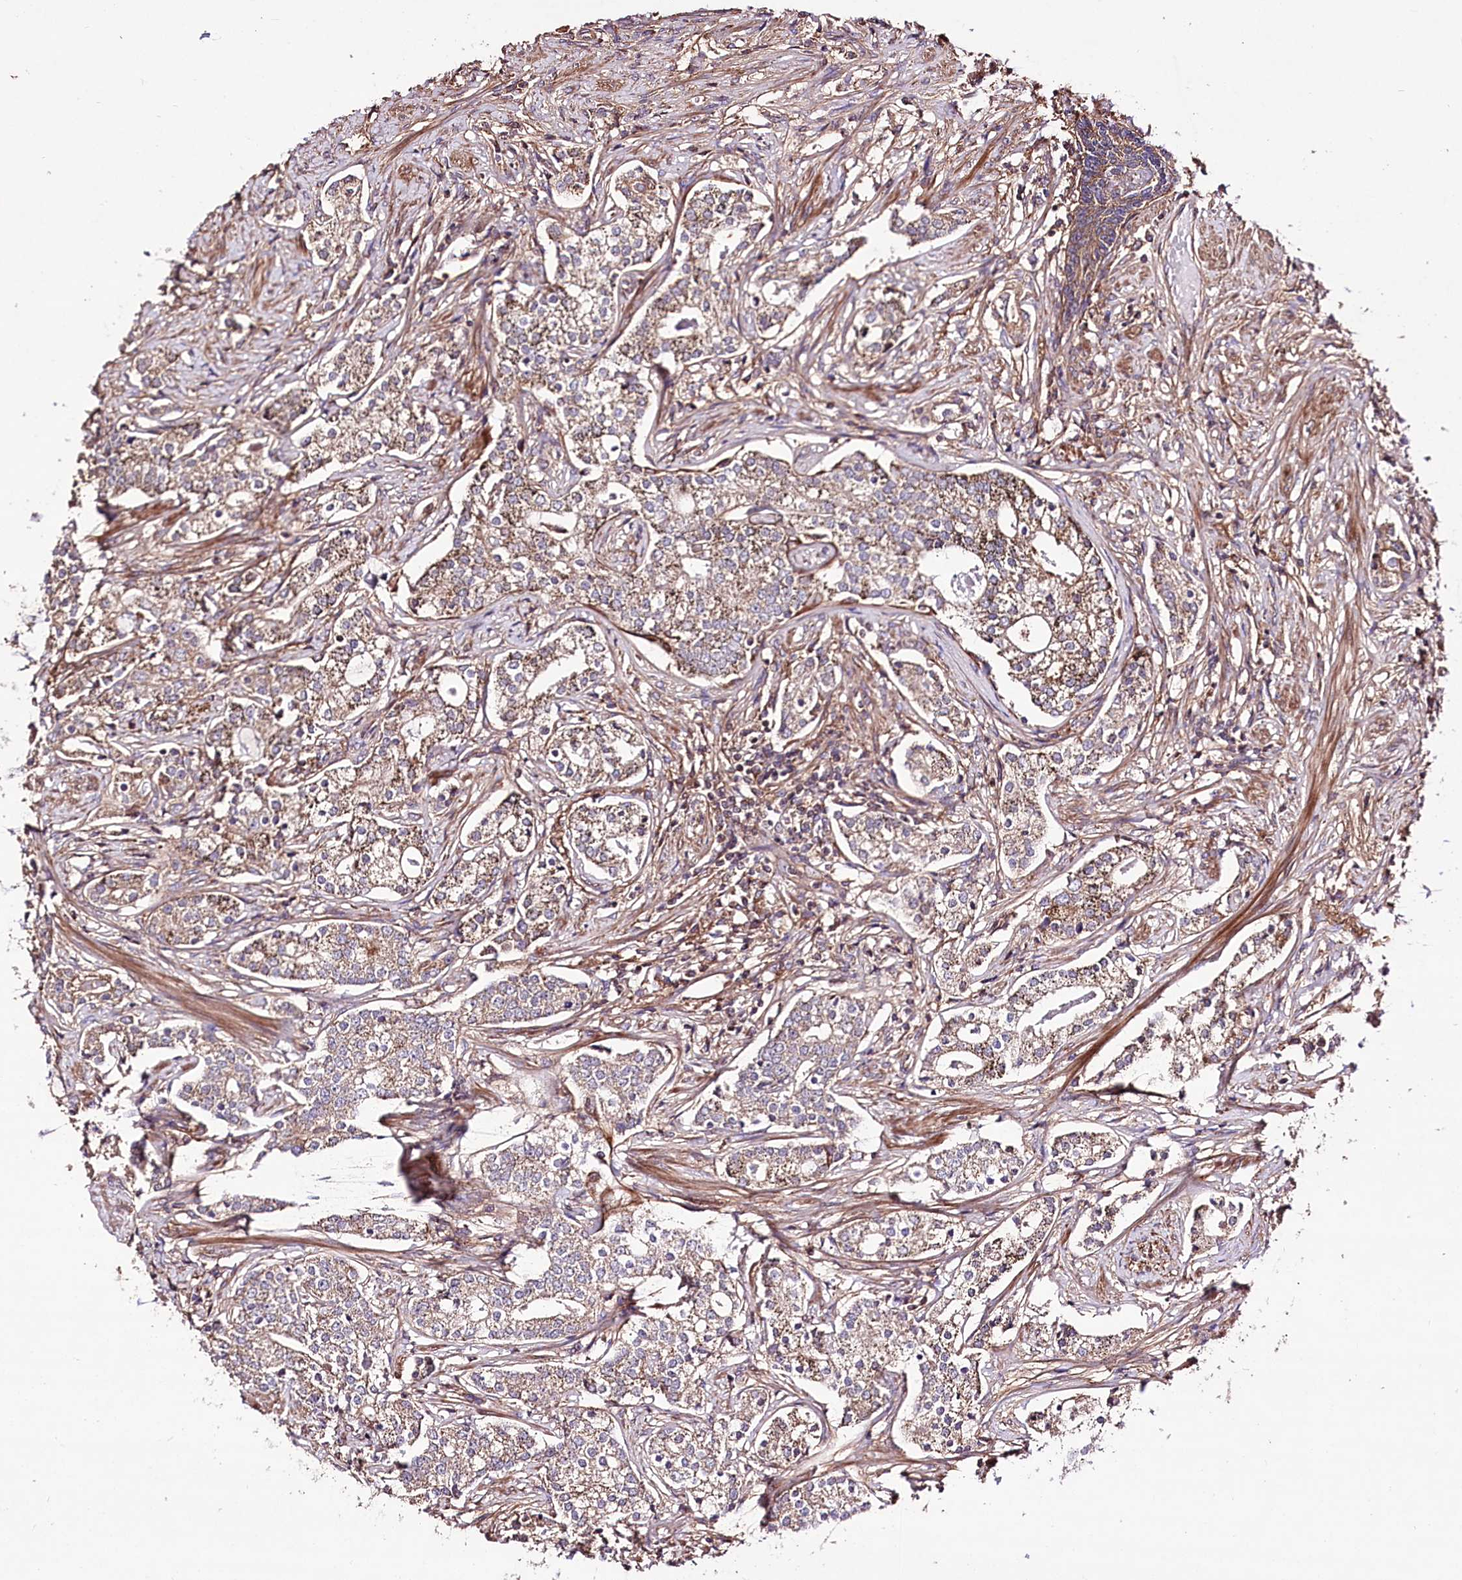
{"staining": {"intensity": "moderate", "quantity": ">75%", "location": "cytoplasmic/membranous"}, "tissue": "prostate cancer", "cell_type": "Tumor cells", "image_type": "cancer", "snomed": [{"axis": "morphology", "description": "Adenocarcinoma, High grade"}, {"axis": "topography", "description": "Prostate"}], "caption": "Immunohistochemical staining of prostate cancer (adenocarcinoma (high-grade)) reveals medium levels of moderate cytoplasmic/membranous protein positivity in approximately >75% of tumor cells.", "gene": "WWC1", "patient": {"sex": "male", "age": 69}}